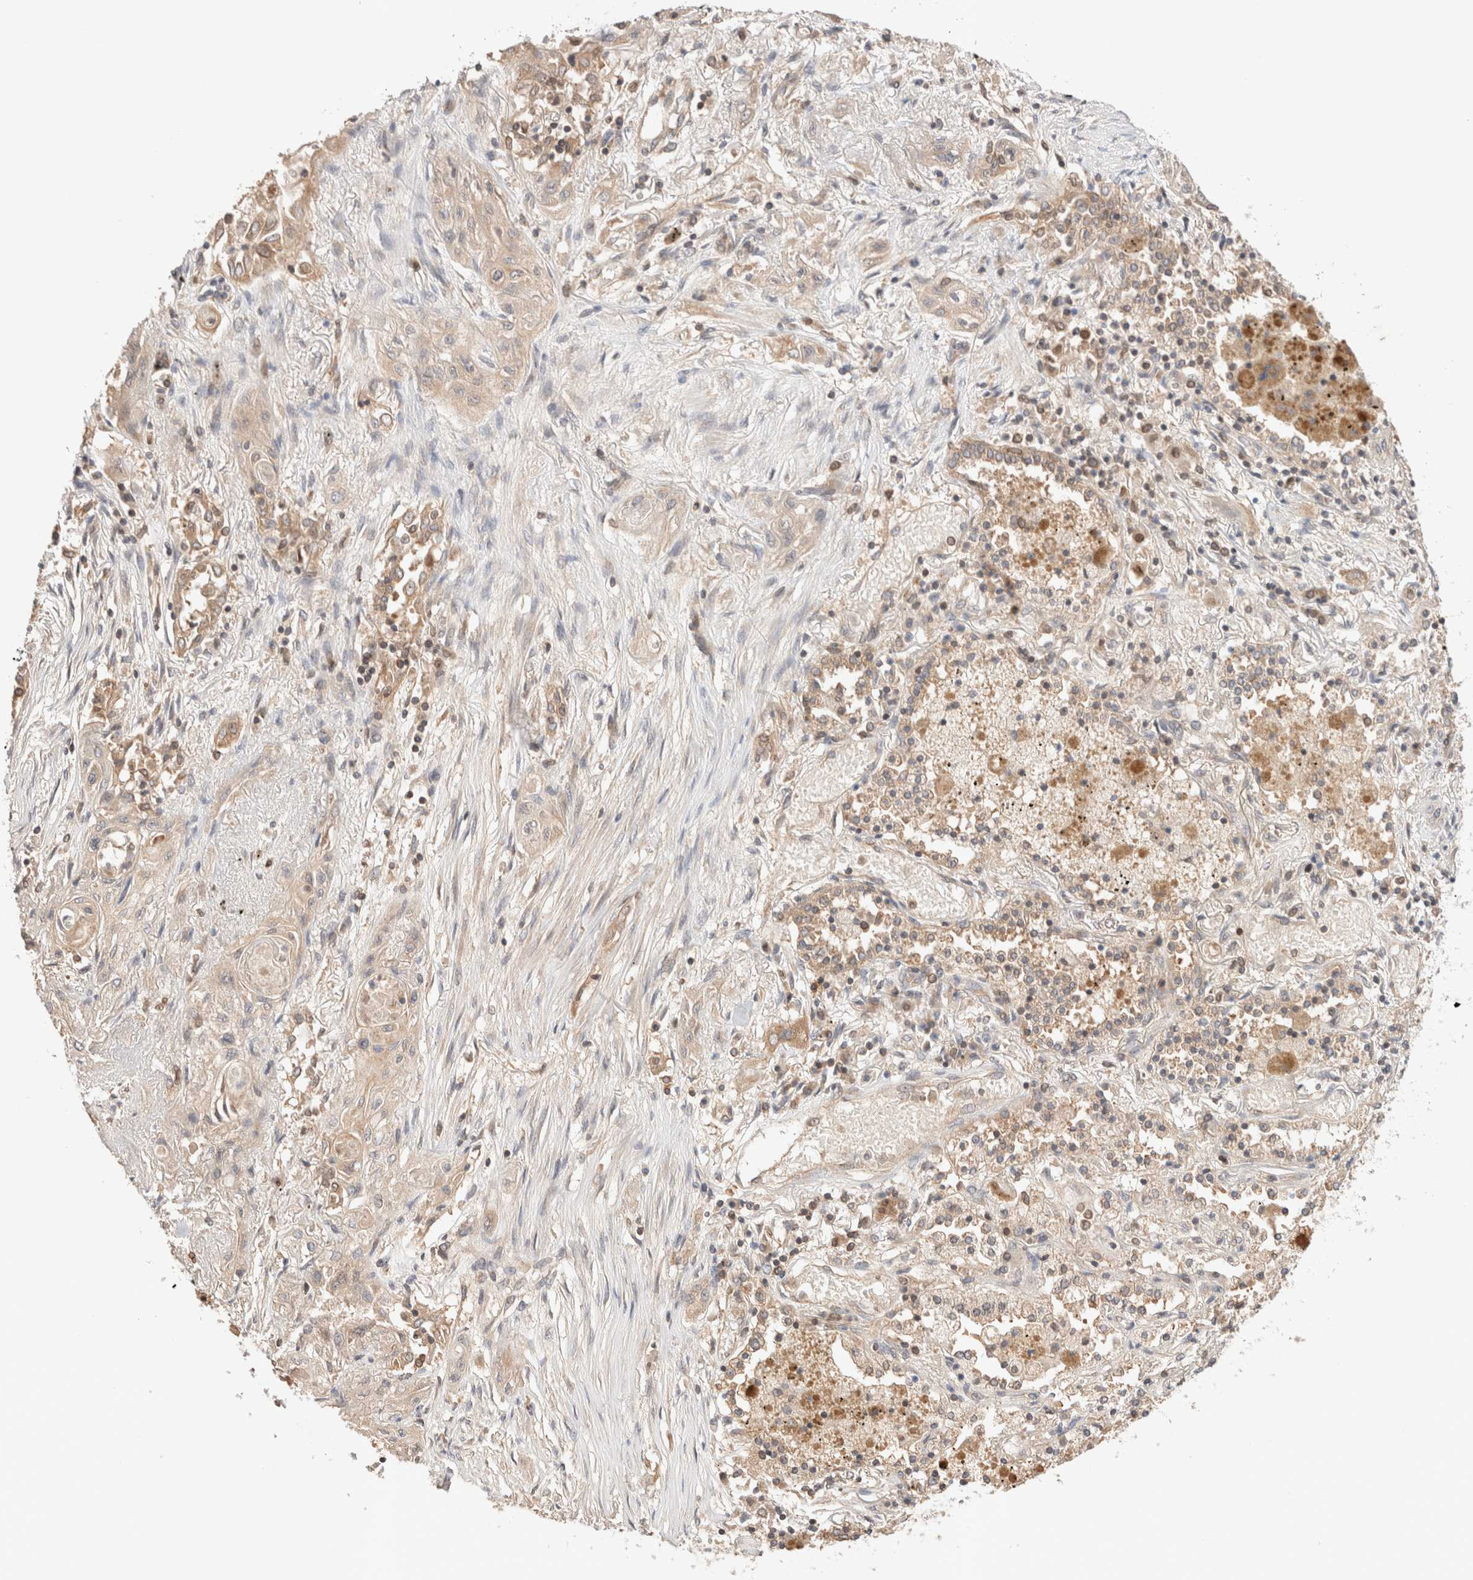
{"staining": {"intensity": "weak", "quantity": ">75%", "location": "cytoplasmic/membranous"}, "tissue": "lung cancer", "cell_type": "Tumor cells", "image_type": "cancer", "snomed": [{"axis": "morphology", "description": "Squamous cell carcinoma, NOS"}, {"axis": "topography", "description": "Lung"}], "caption": "High-magnification brightfield microscopy of squamous cell carcinoma (lung) stained with DAB (brown) and counterstained with hematoxylin (blue). tumor cells exhibit weak cytoplasmic/membranous expression is appreciated in approximately>75% of cells. (brown staining indicates protein expression, while blue staining denotes nuclei).", "gene": "SIKE1", "patient": {"sex": "female", "age": 47}}